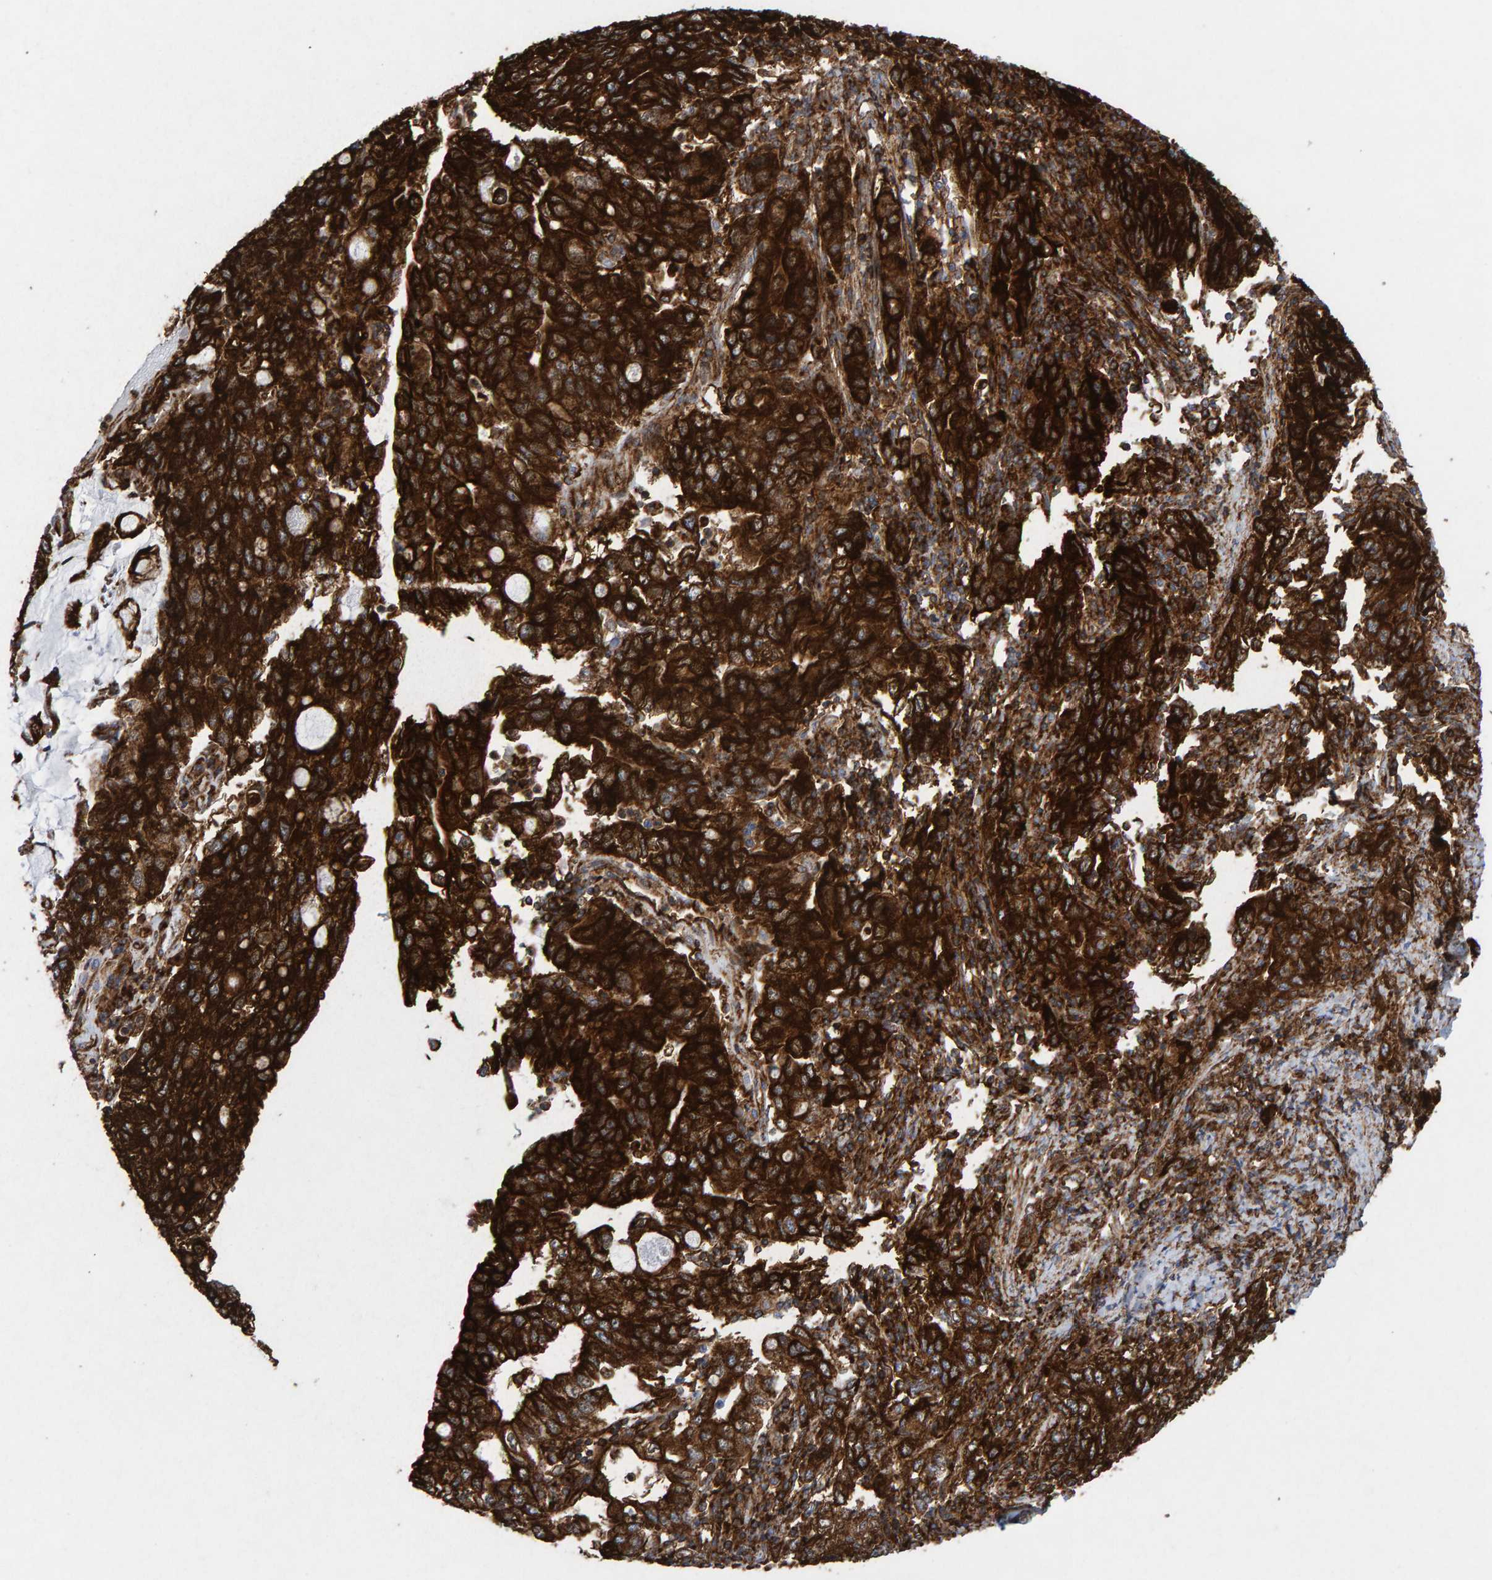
{"staining": {"intensity": "strong", "quantity": ">75%", "location": "cytoplasmic/membranous"}, "tissue": "stomach cancer", "cell_type": "Tumor cells", "image_type": "cancer", "snomed": [{"axis": "morphology", "description": "Adenocarcinoma, NOS"}, {"axis": "topography", "description": "Stomach, lower"}], "caption": "About >75% of tumor cells in adenocarcinoma (stomach) reveal strong cytoplasmic/membranous protein staining as visualized by brown immunohistochemical staining.", "gene": "MVP", "patient": {"sex": "female", "age": 72}}